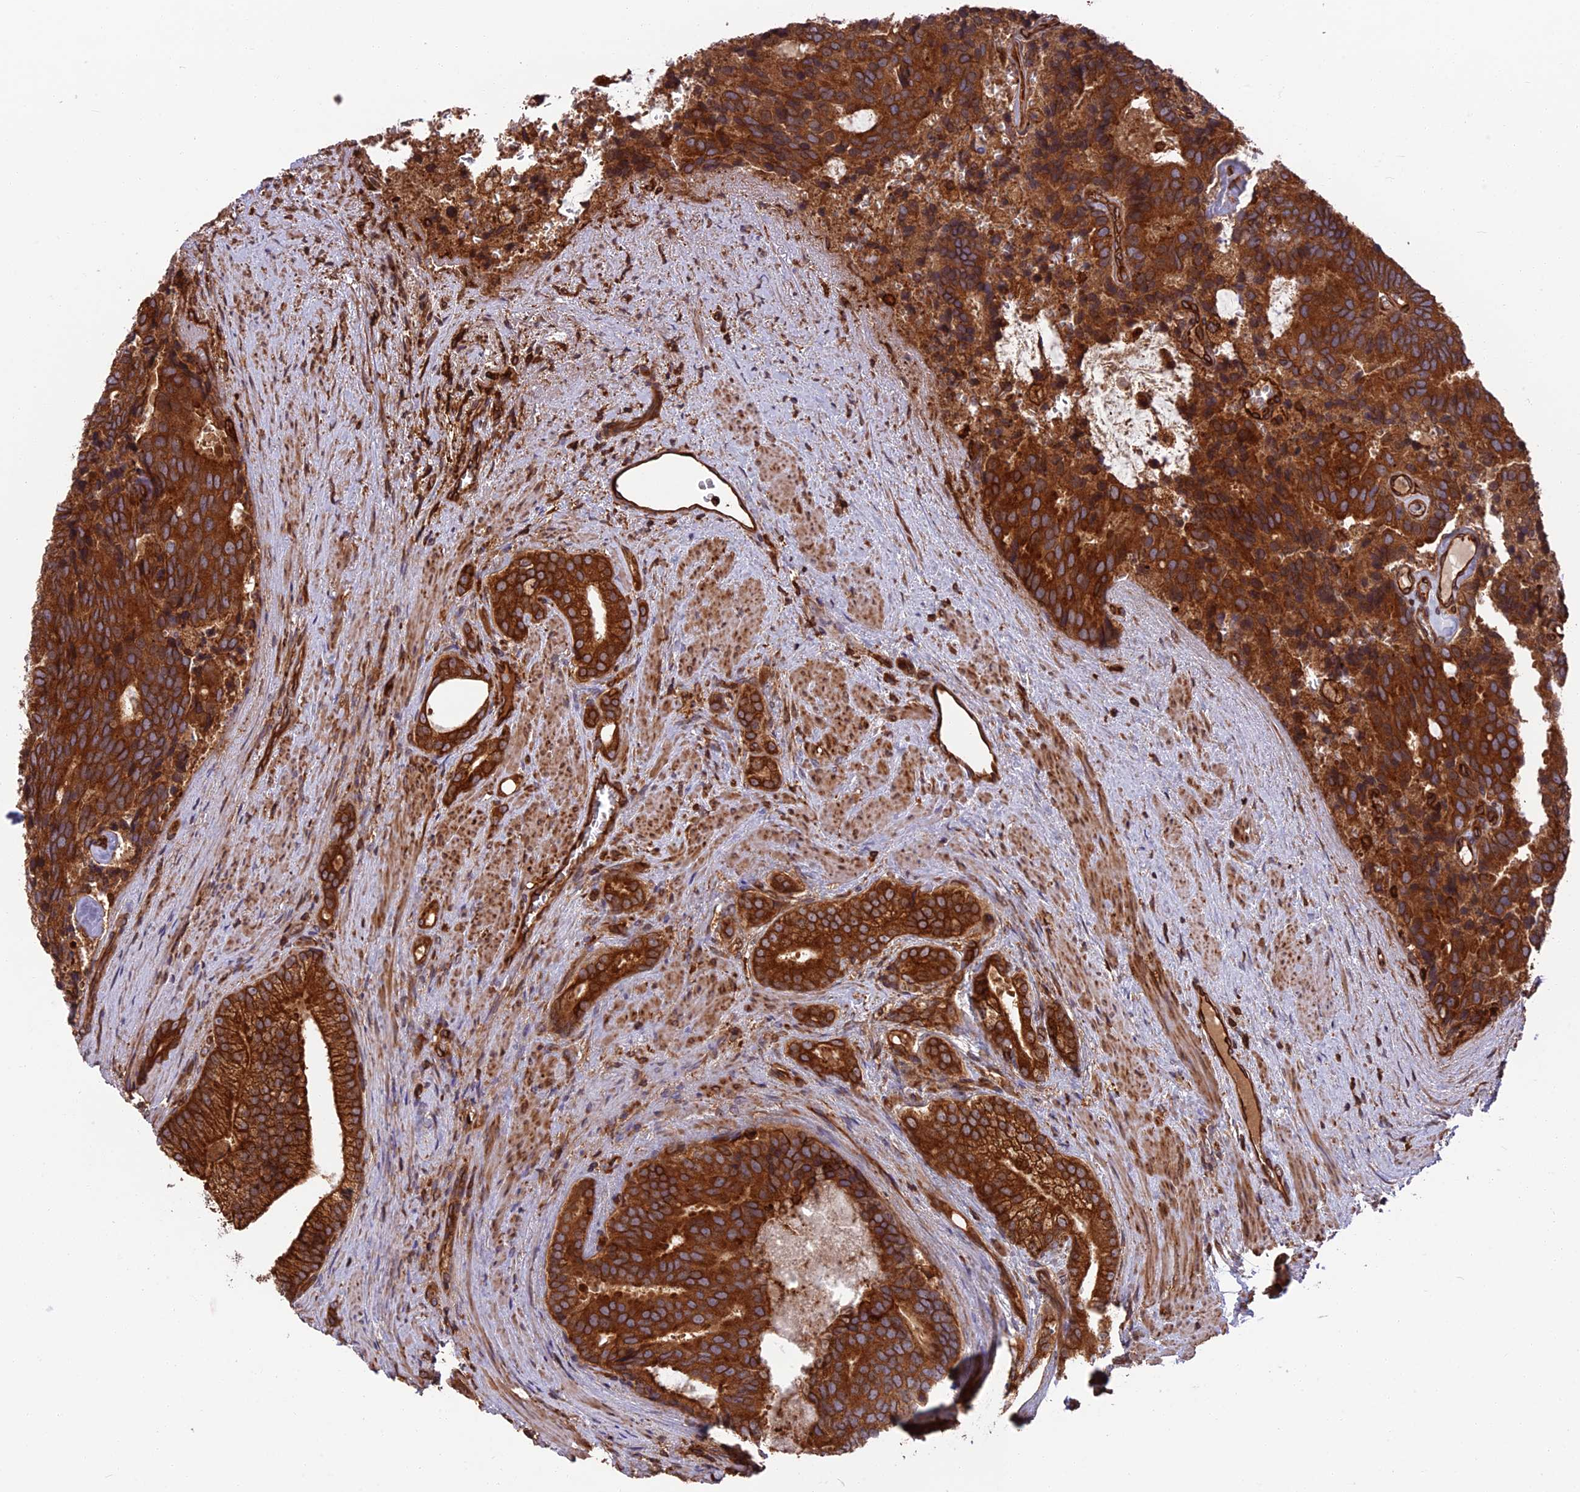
{"staining": {"intensity": "strong", "quantity": ">75%", "location": "cytoplasmic/membranous"}, "tissue": "prostate cancer", "cell_type": "Tumor cells", "image_type": "cancer", "snomed": [{"axis": "morphology", "description": "Adenocarcinoma, Low grade"}, {"axis": "topography", "description": "Prostate"}], "caption": "Strong cytoplasmic/membranous staining for a protein is identified in about >75% of tumor cells of prostate low-grade adenocarcinoma using immunohistochemistry.", "gene": "WDR1", "patient": {"sex": "male", "age": 71}}